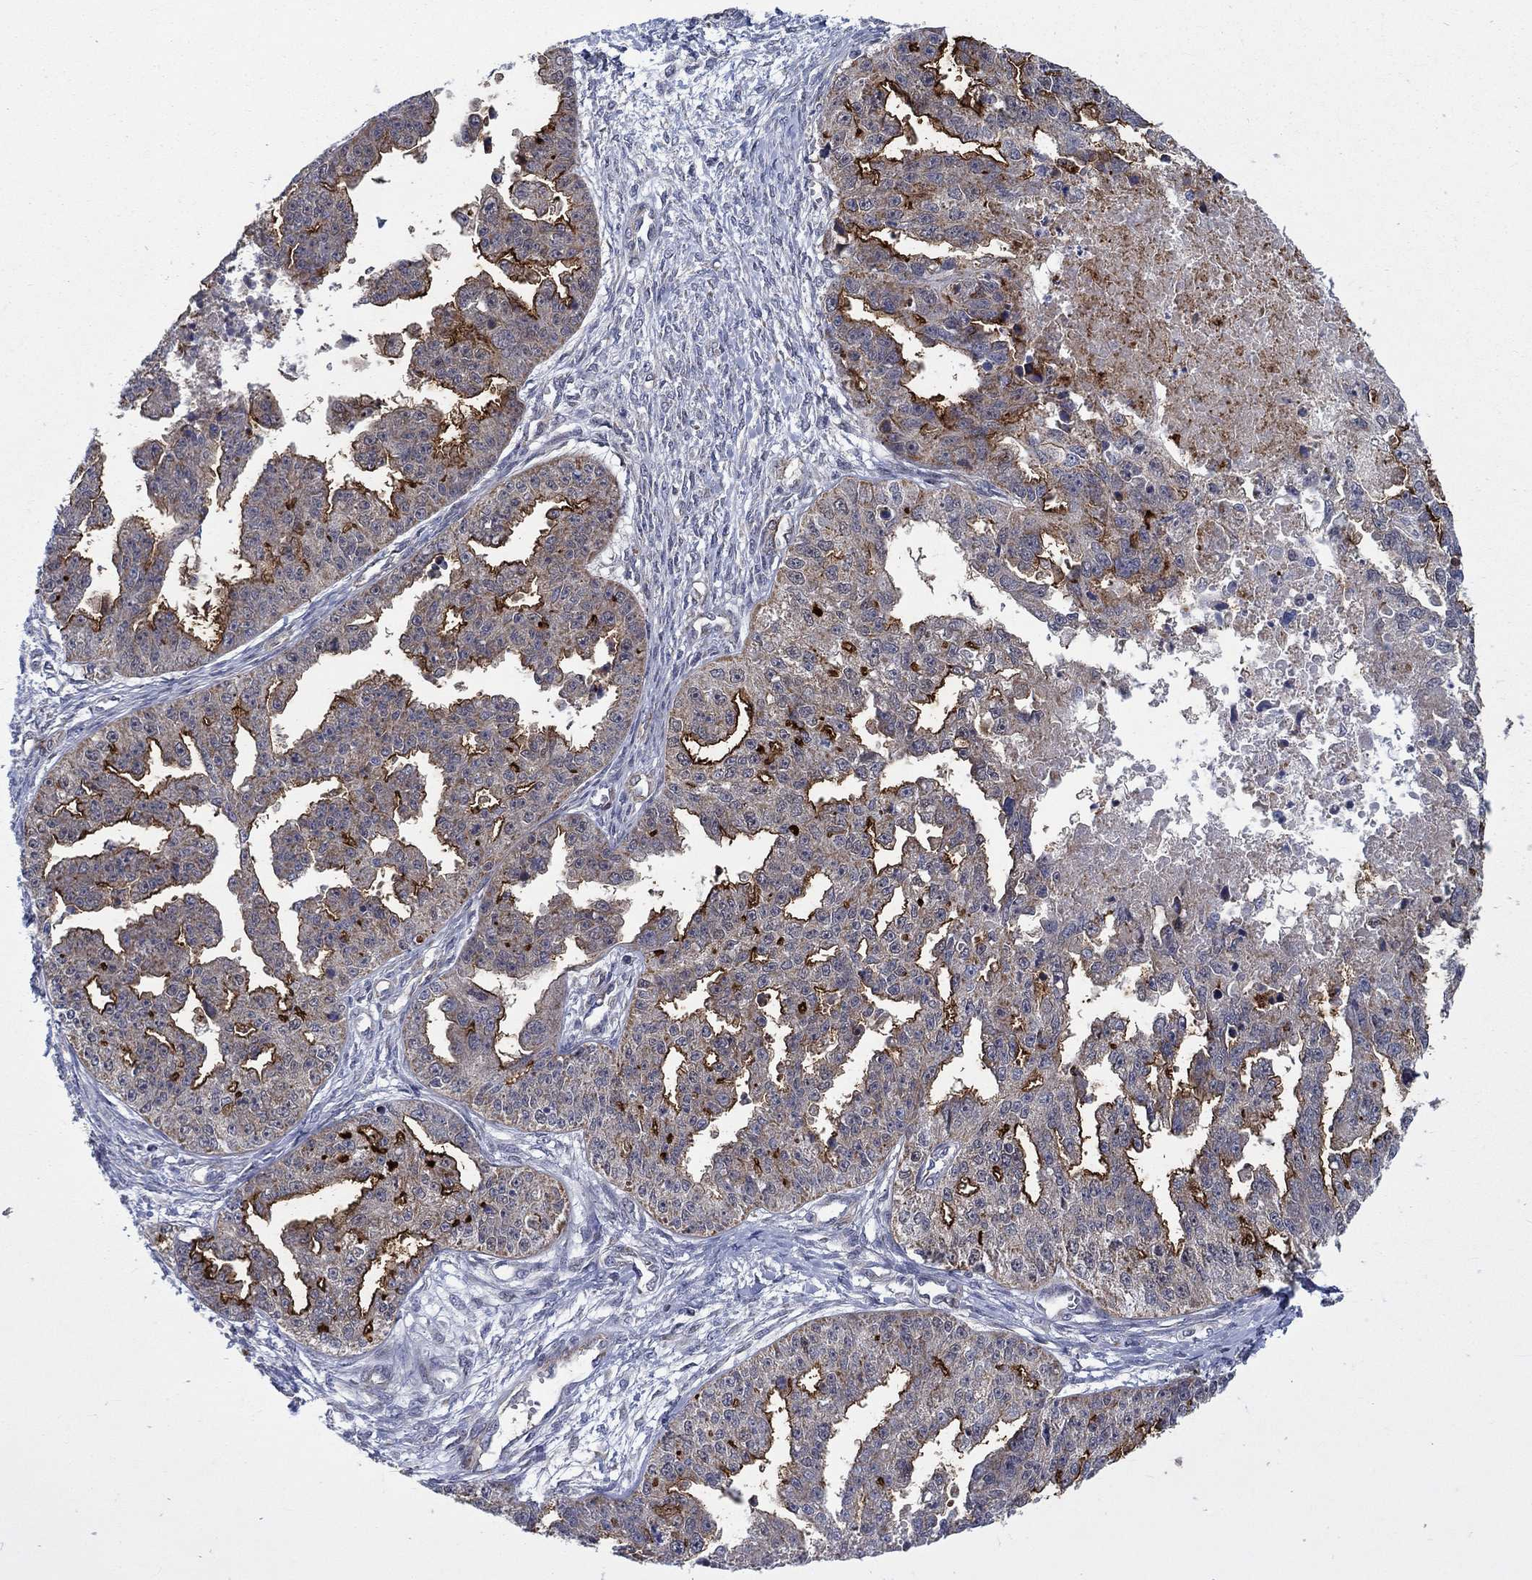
{"staining": {"intensity": "strong", "quantity": "<25%", "location": "cytoplasmic/membranous"}, "tissue": "ovarian cancer", "cell_type": "Tumor cells", "image_type": "cancer", "snomed": [{"axis": "morphology", "description": "Cystadenocarcinoma, serous, NOS"}, {"axis": "topography", "description": "Ovary"}], "caption": "This histopathology image exhibits immunohistochemistry staining of ovarian serous cystadenocarcinoma, with medium strong cytoplasmic/membranous staining in about <25% of tumor cells.", "gene": "SLC35F2", "patient": {"sex": "female", "age": 58}}